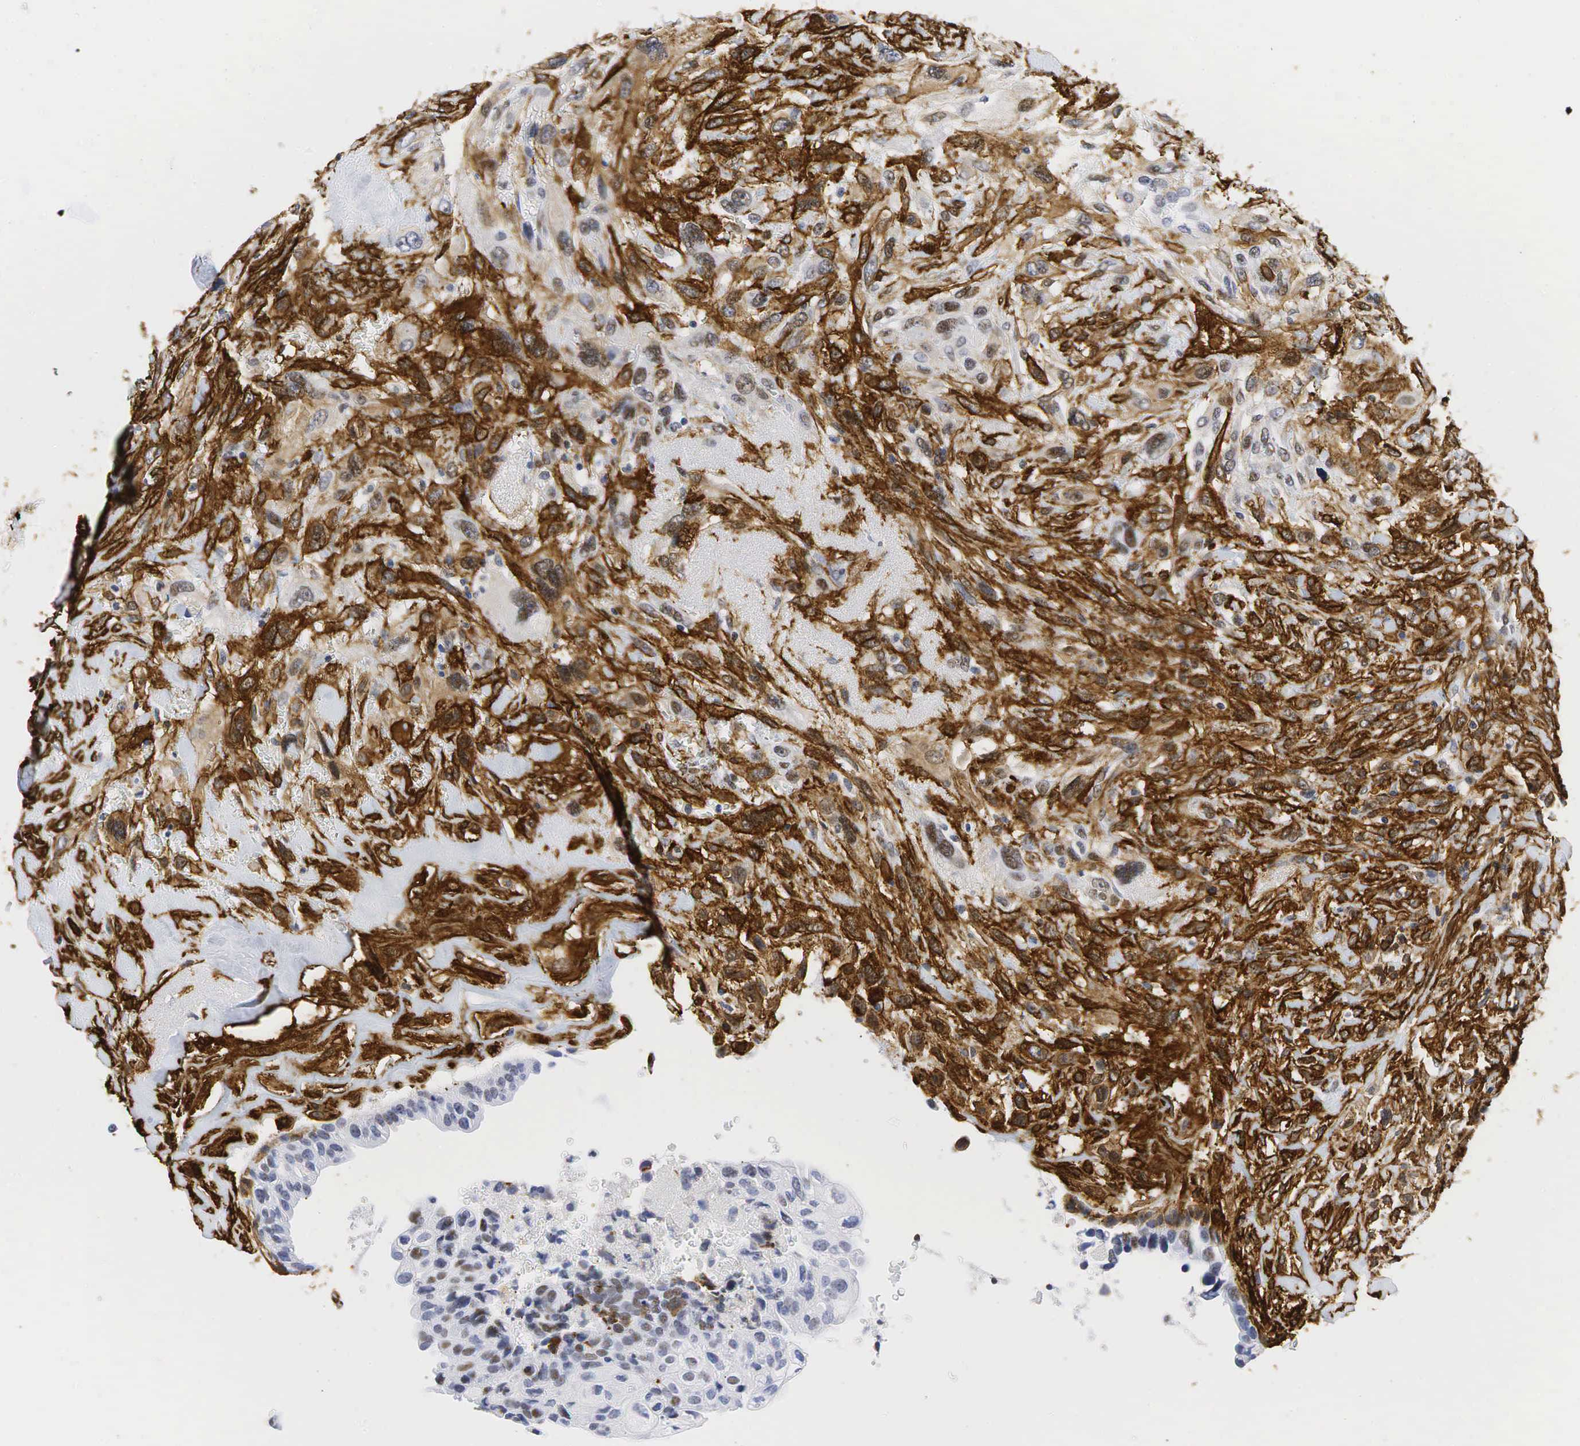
{"staining": {"intensity": "moderate", "quantity": "<25%", "location": "nuclear"}, "tissue": "breast cancer", "cell_type": "Tumor cells", "image_type": "cancer", "snomed": [{"axis": "morphology", "description": "Neoplasm, malignant, NOS"}, {"axis": "topography", "description": "Breast"}], "caption": "Human malignant neoplasm (breast) stained for a protein (brown) demonstrates moderate nuclear positive expression in about <25% of tumor cells.", "gene": "ACTA2", "patient": {"sex": "female", "age": 50}}